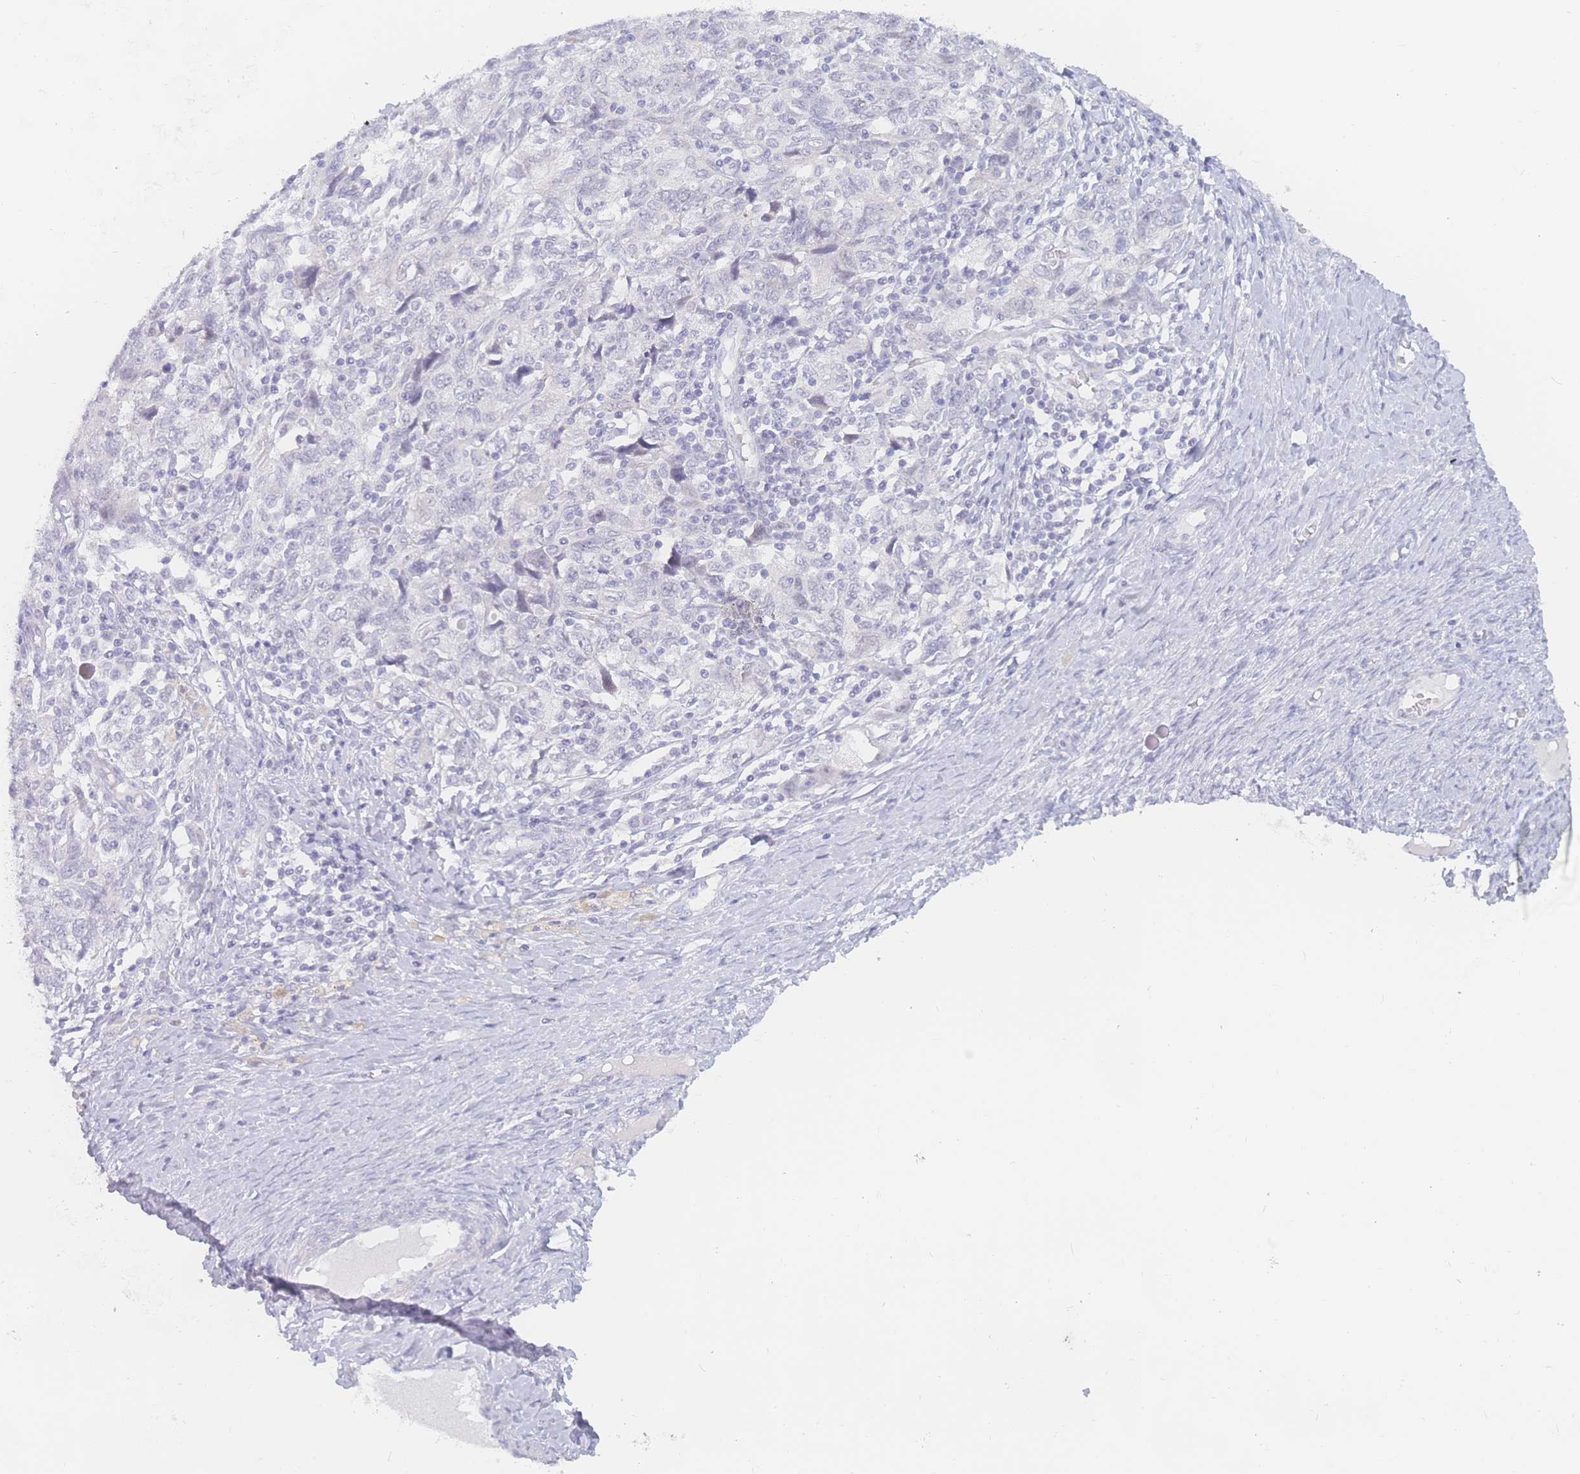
{"staining": {"intensity": "negative", "quantity": "none", "location": "none"}, "tissue": "ovarian cancer", "cell_type": "Tumor cells", "image_type": "cancer", "snomed": [{"axis": "morphology", "description": "Carcinoma, NOS"}, {"axis": "morphology", "description": "Cystadenocarcinoma, serous, NOS"}, {"axis": "topography", "description": "Ovary"}], "caption": "DAB immunohistochemical staining of human ovarian carcinoma exhibits no significant staining in tumor cells.", "gene": "PRSS22", "patient": {"sex": "female", "age": 69}}